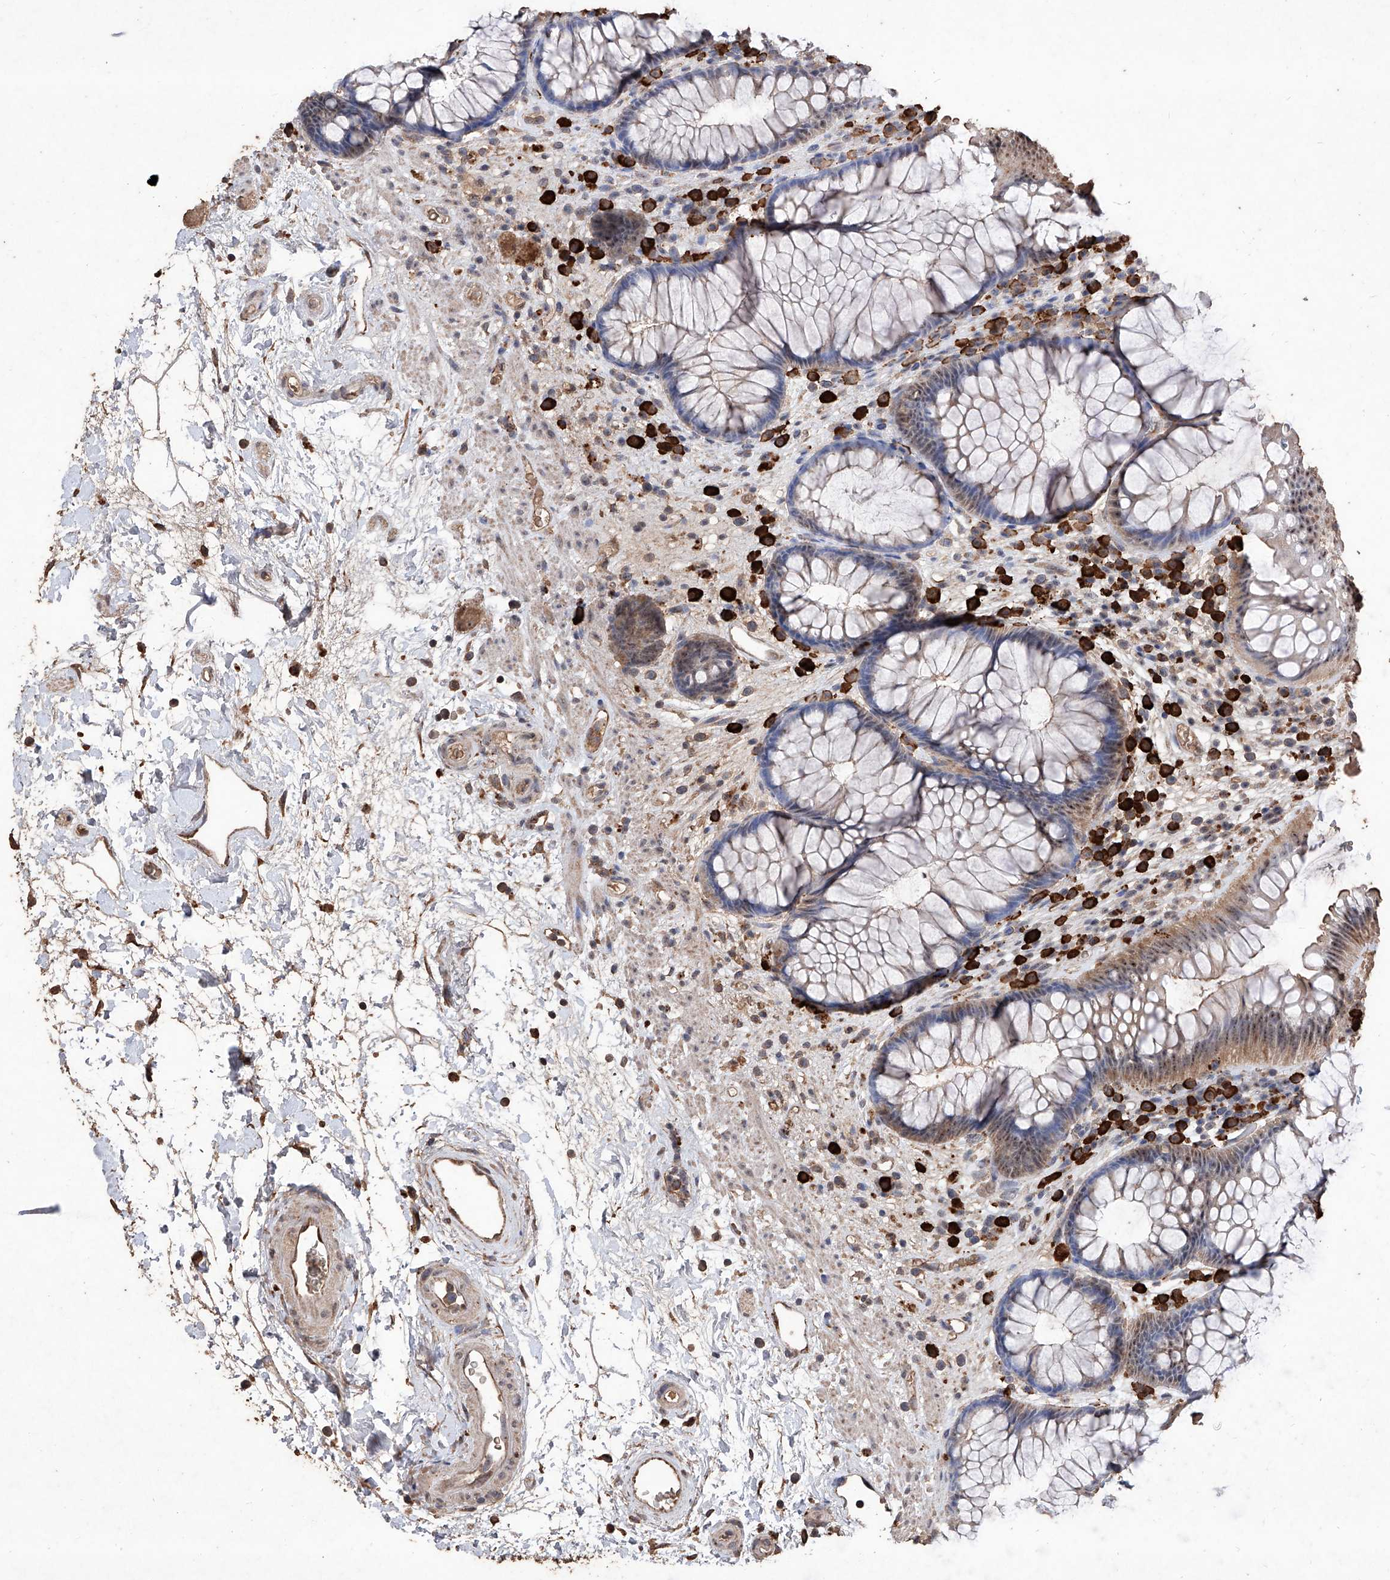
{"staining": {"intensity": "weak", "quantity": "25%-75%", "location": "cytoplasmic/membranous"}, "tissue": "rectum", "cell_type": "Glandular cells", "image_type": "normal", "snomed": [{"axis": "morphology", "description": "Normal tissue, NOS"}, {"axis": "topography", "description": "Rectum"}], "caption": "High-magnification brightfield microscopy of normal rectum stained with DAB (brown) and counterstained with hematoxylin (blue). glandular cells exhibit weak cytoplasmic/membranous positivity is present in about25%-75% of cells. (DAB (3,3'-diaminobenzidine) IHC with brightfield microscopy, high magnification).", "gene": "EML1", "patient": {"sex": "male", "age": 51}}